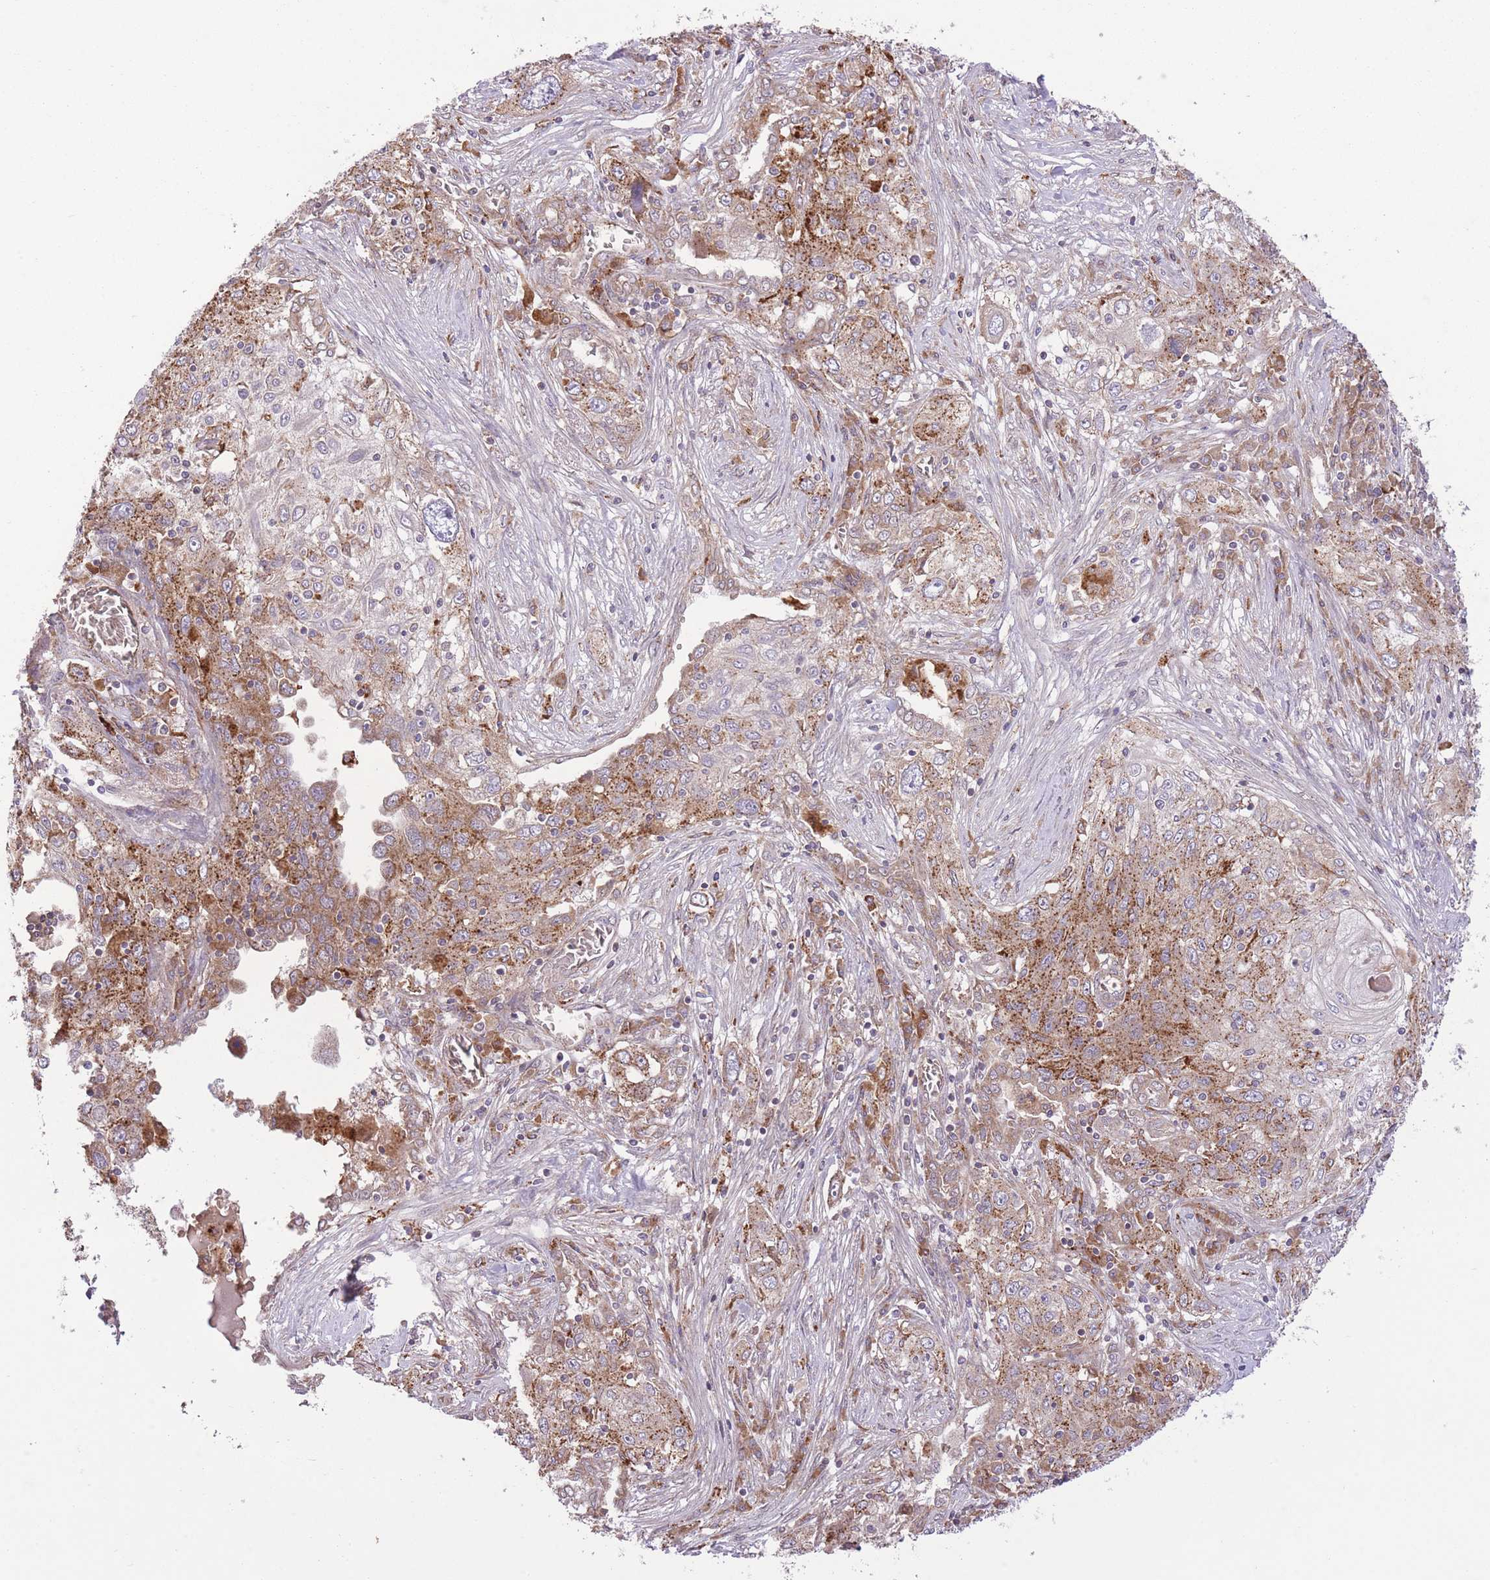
{"staining": {"intensity": "moderate", "quantity": "25%-75%", "location": "cytoplasmic/membranous"}, "tissue": "lung cancer", "cell_type": "Tumor cells", "image_type": "cancer", "snomed": [{"axis": "morphology", "description": "Squamous cell carcinoma, NOS"}, {"axis": "topography", "description": "Lung"}], "caption": "Tumor cells display medium levels of moderate cytoplasmic/membranous staining in about 25%-75% of cells in squamous cell carcinoma (lung).", "gene": "POLR3F", "patient": {"sex": "female", "age": 69}}